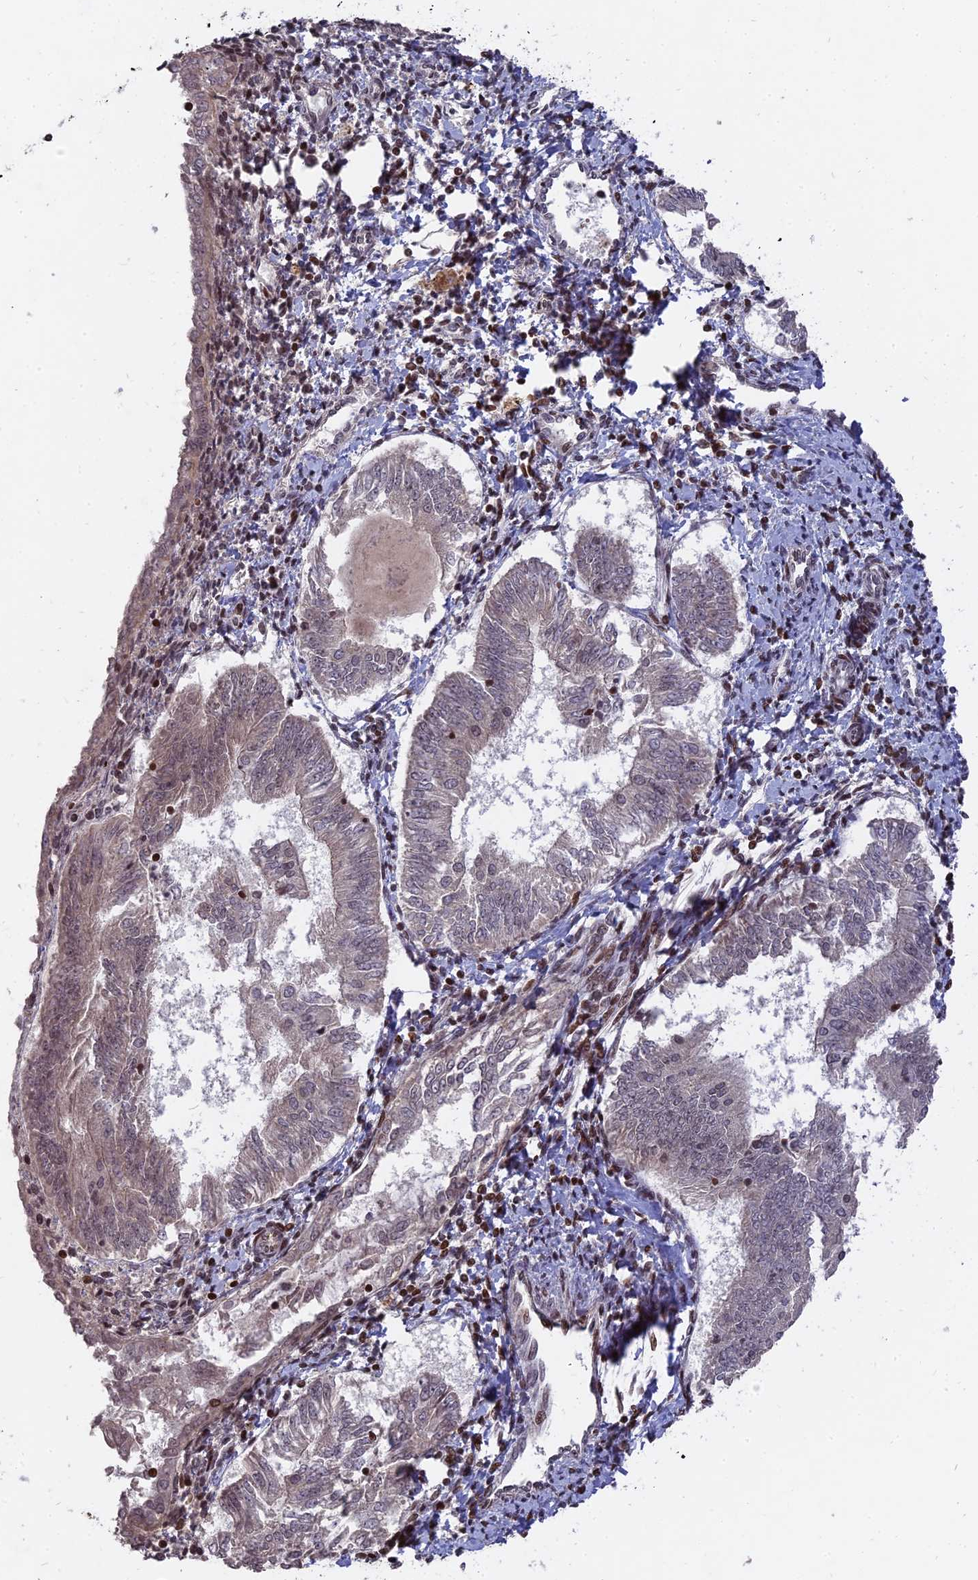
{"staining": {"intensity": "weak", "quantity": "<25%", "location": "nuclear"}, "tissue": "endometrial cancer", "cell_type": "Tumor cells", "image_type": "cancer", "snomed": [{"axis": "morphology", "description": "Adenocarcinoma, NOS"}, {"axis": "topography", "description": "Endometrium"}], "caption": "Endometrial adenocarcinoma was stained to show a protein in brown. There is no significant positivity in tumor cells.", "gene": "NR1H3", "patient": {"sex": "female", "age": 58}}